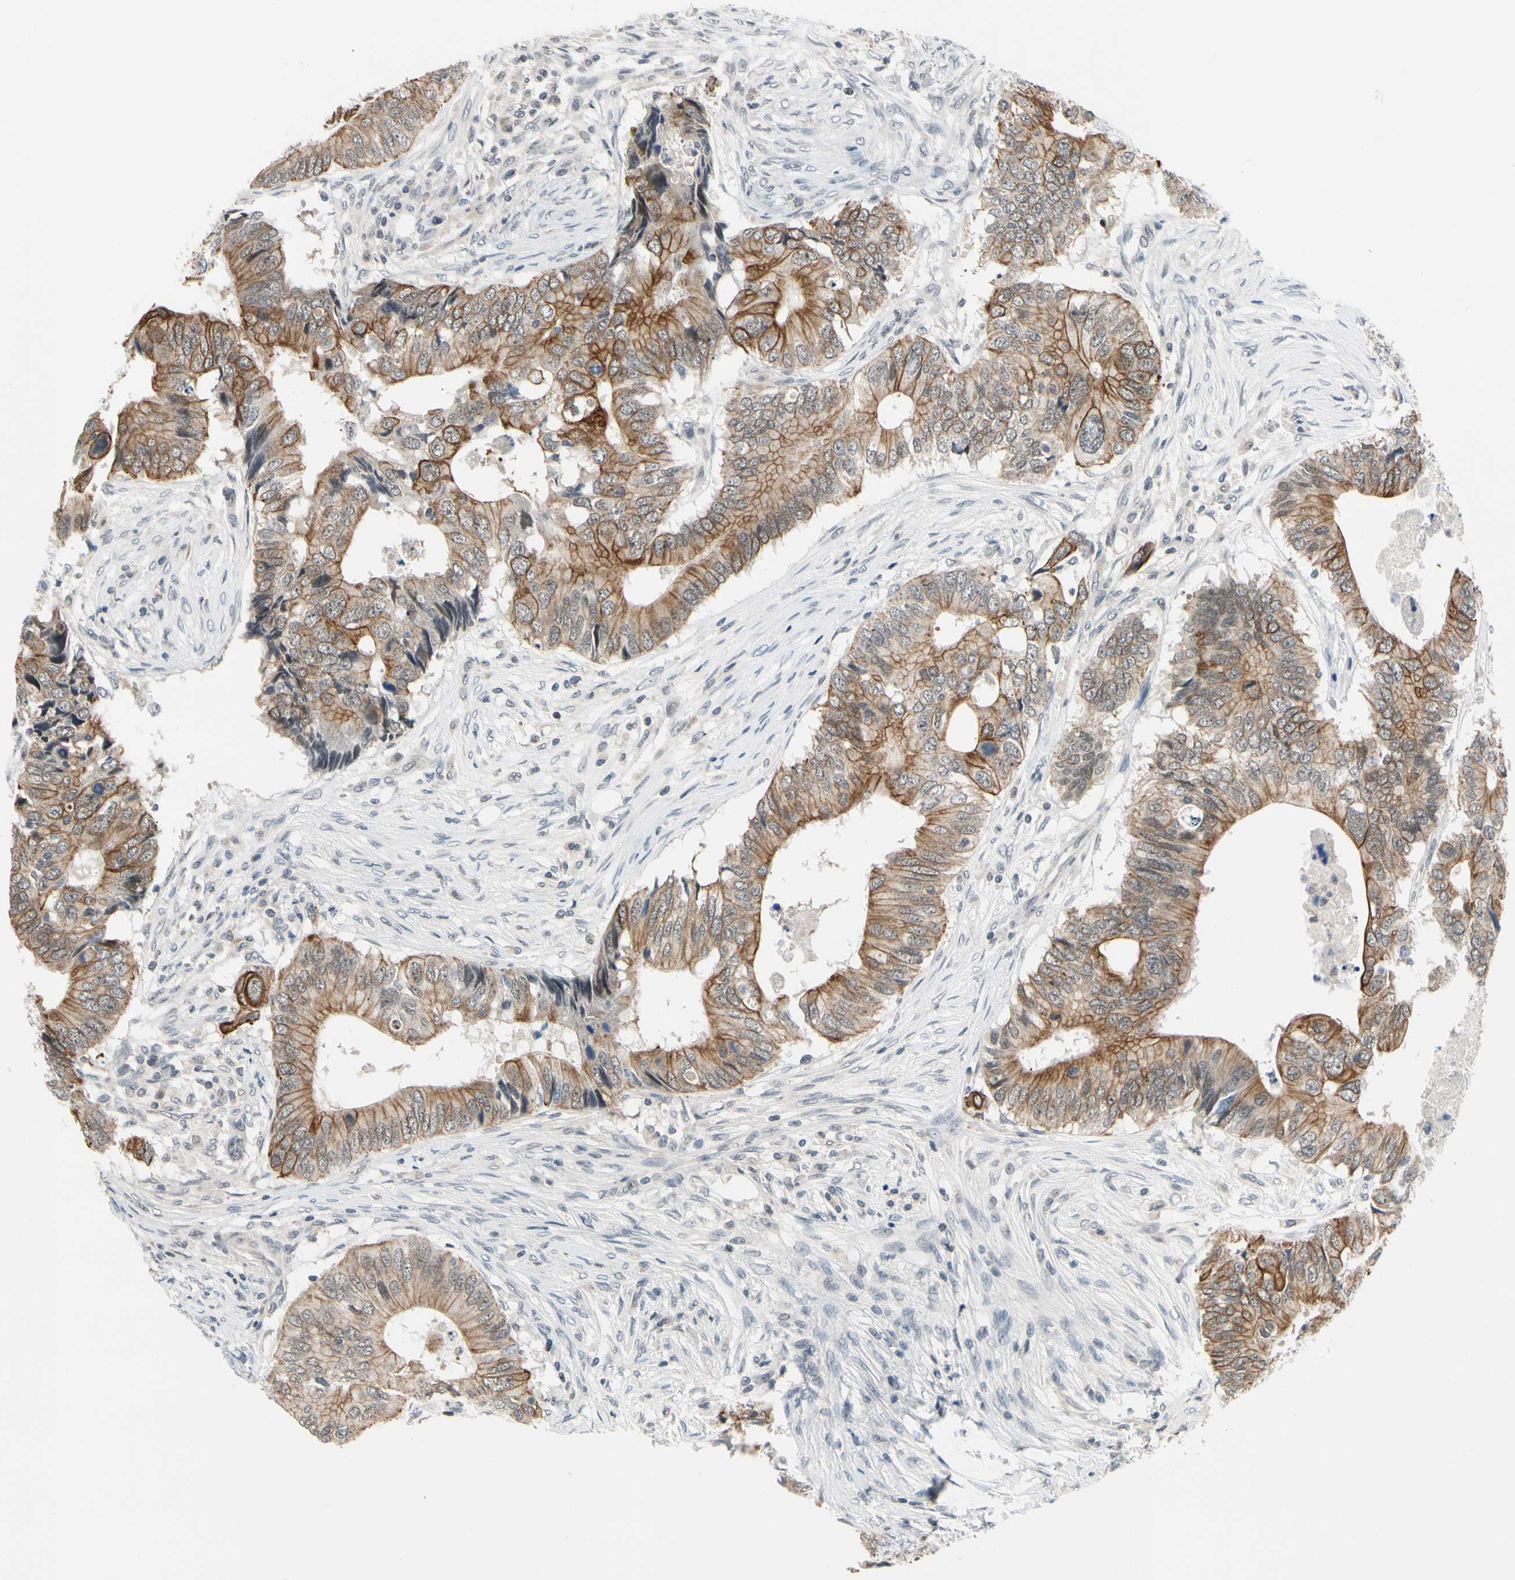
{"staining": {"intensity": "moderate", "quantity": ">75%", "location": "cytoplasmic/membranous"}, "tissue": "colorectal cancer", "cell_type": "Tumor cells", "image_type": "cancer", "snomed": [{"axis": "morphology", "description": "Adenocarcinoma, NOS"}, {"axis": "topography", "description": "Colon"}], "caption": "This micrograph displays immunohistochemistry staining of human adenocarcinoma (colorectal), with medium moderate cytoplasmic/membranous expression in approximately >75% of tumor cells.", "gene": "TAF12", "patient": {"sex": "male", "age": 71}}